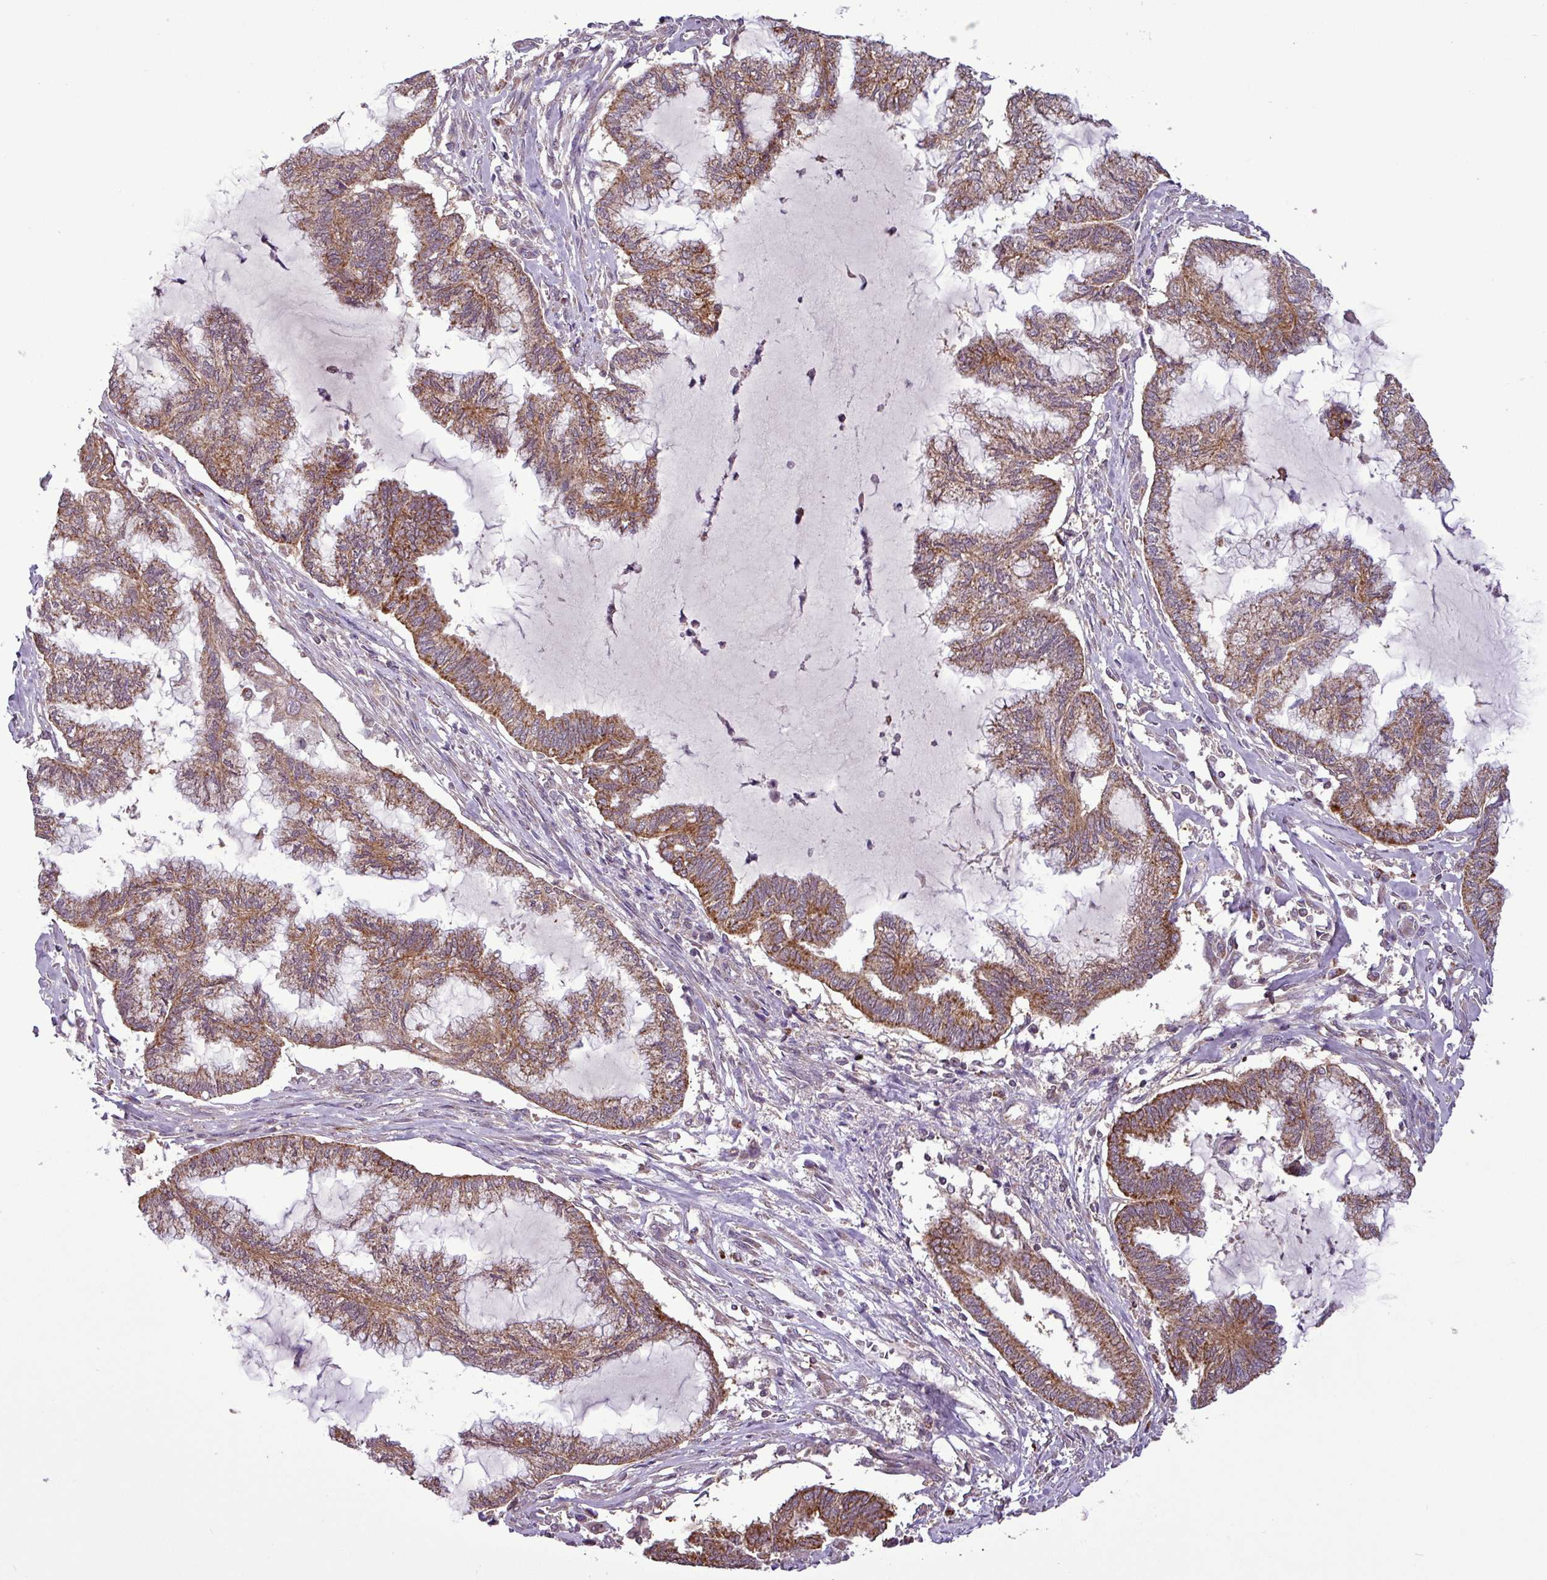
{"staining": {"intensity": "moderate", "quantity": ">75%", "location": "cytoplasmic/membranous"}, "tissue": "endometrial cancer", "cell_type": "Tumor cells", "image_type": "cancer", "snomed": [{"axis": "morphology", "description": "Adenocarcinoma, NOS"}, {"axis": "topography", "description": "Endometrium"}], "caption": "Immunohistochemical staining of human endometrial adenocarcinoma demonstrates moderate cytoplasmic/membranous protein positivity in approximately >75% of tumor cells.", "gene": "MCTP2", "patient": {"sex": "female", "age": 86}}